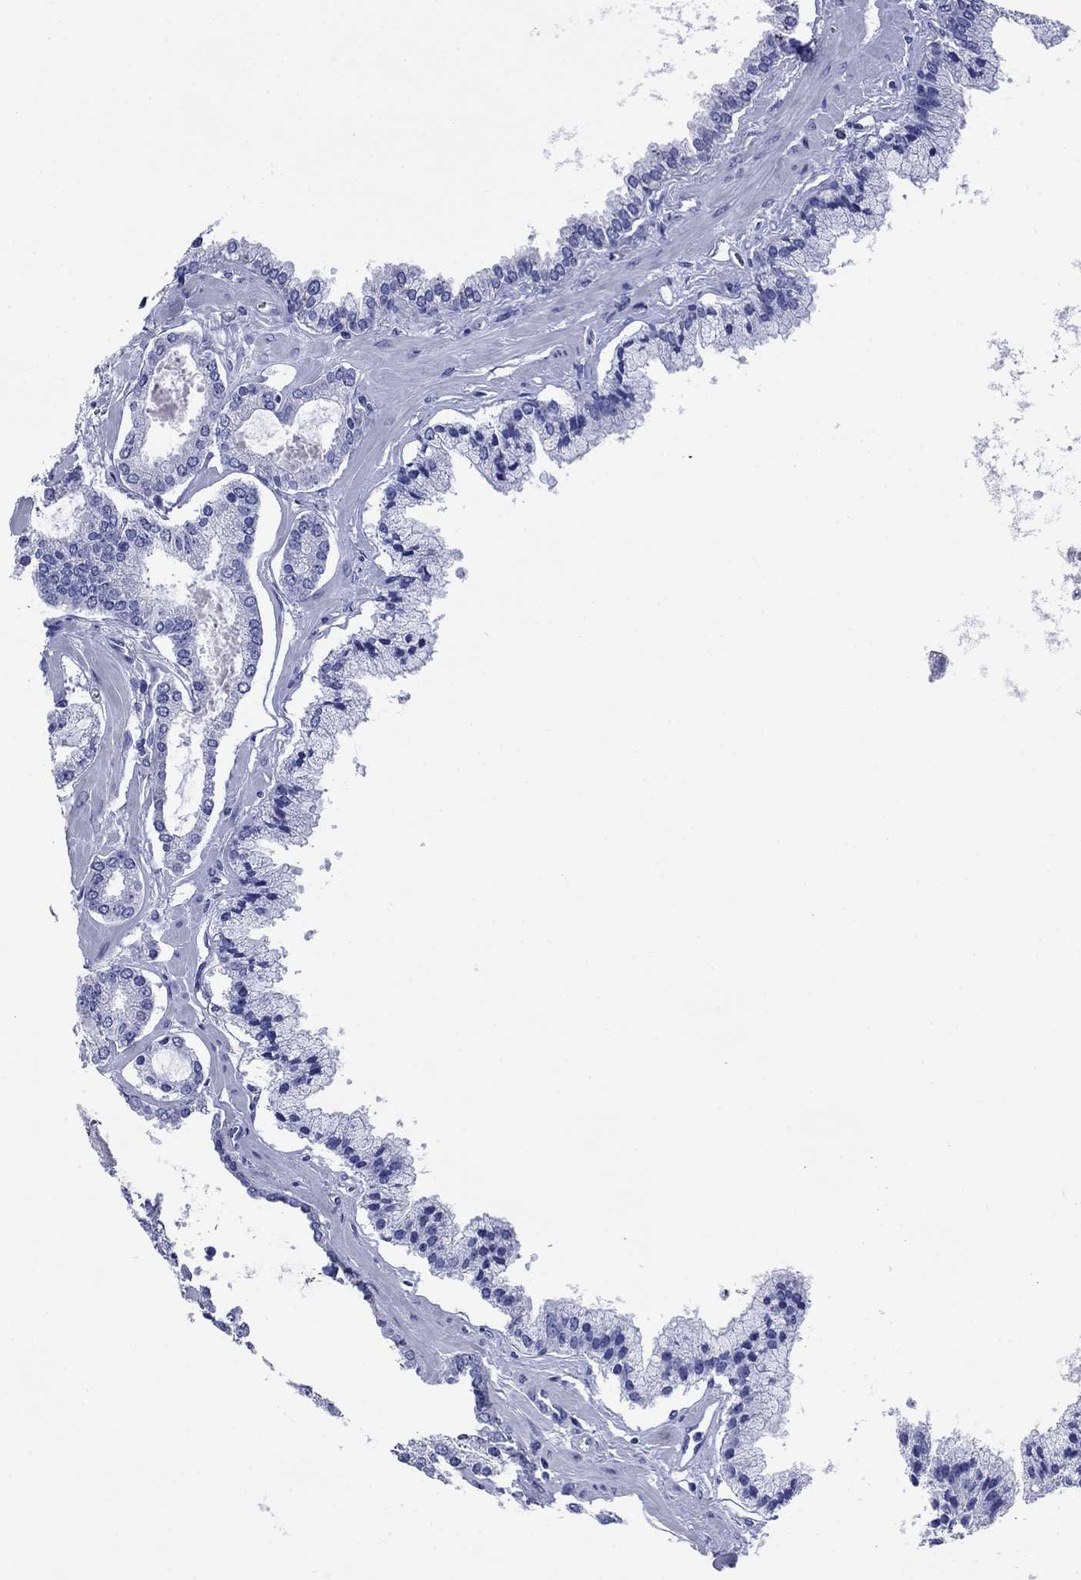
{"staining": {"intensity": "negative", "quantity": "none", "location": "none"}, "tissue": "prostate cancer", "cell_type": "Tumor cells", "image_type": "cancer", "snomed": [{"axis": "morphology", "description": "Adenocarcinoma, NOS"}, {"axis": "topography", "description": "Prostate"}], "caption": "Human prostate adenocarcinoma stained for a protein using immunohistochemistry (IHC) demonstrates no staining in tumor cells.", "gene": "SLC1A2", "patient": {"sex": "male", "age": 63}}